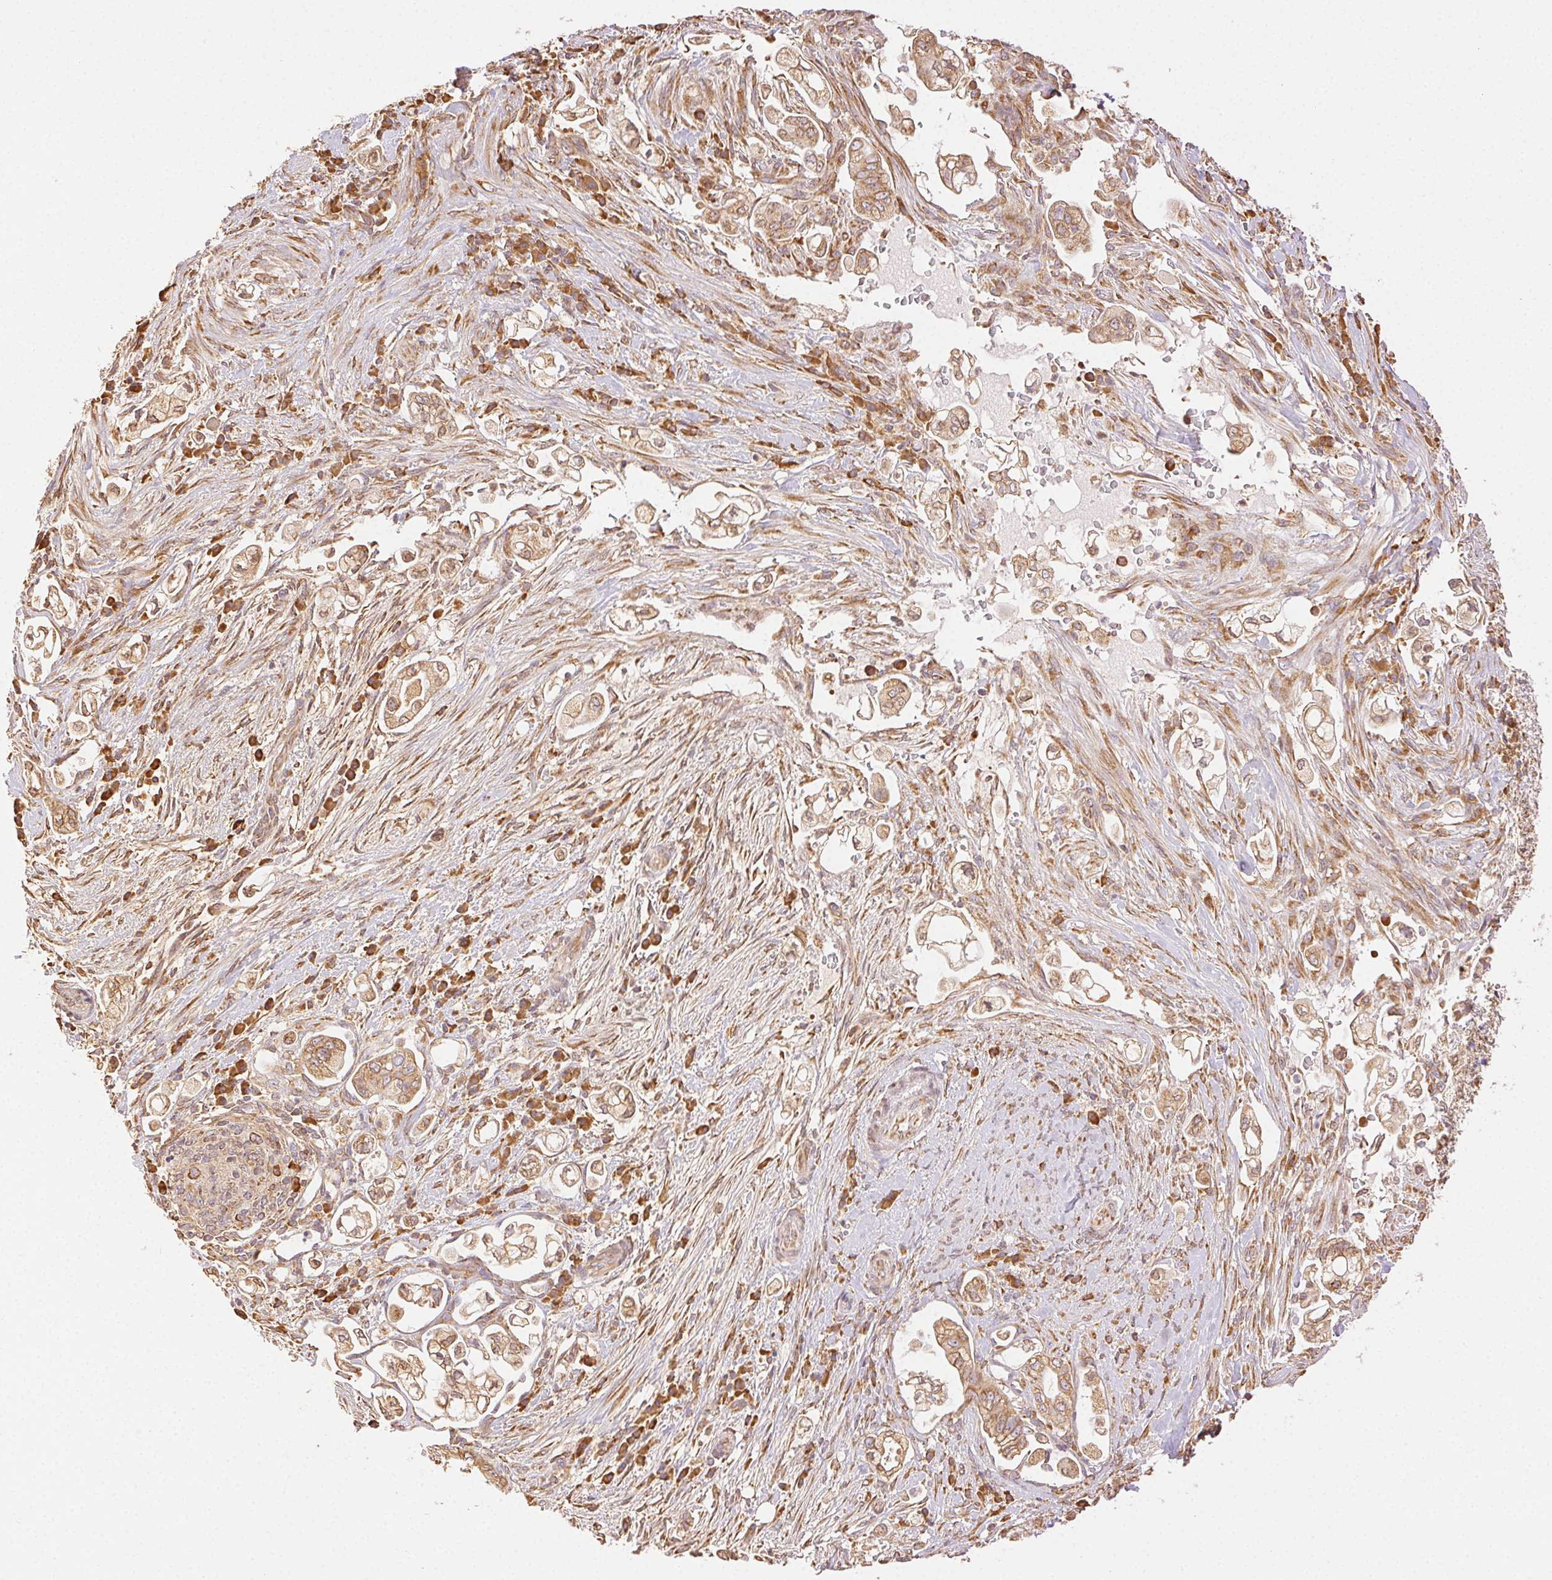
{"staining": {"intensity": "moderate", "quantity": ">75%", "location": "cytoplasmic/membranous"}, "tissue": "pancreatic cancer", "cell_type": "Tumor cells", "image_type": "cancer", "snomed": [{"axis": "morphology", "description": "Adenocarcinoma, NOS"}, {"axis": "topography", "description": "Pancreas"}], "caption": "There is medium levels of moderate cytoplasmic/membranous positivity in tumor cells of pancreatic cancer, as demonstrated by immunohistochemical staining (brown color).", "gene": "ENTREP1", "patient": {"sex": "female", "age": 69}}